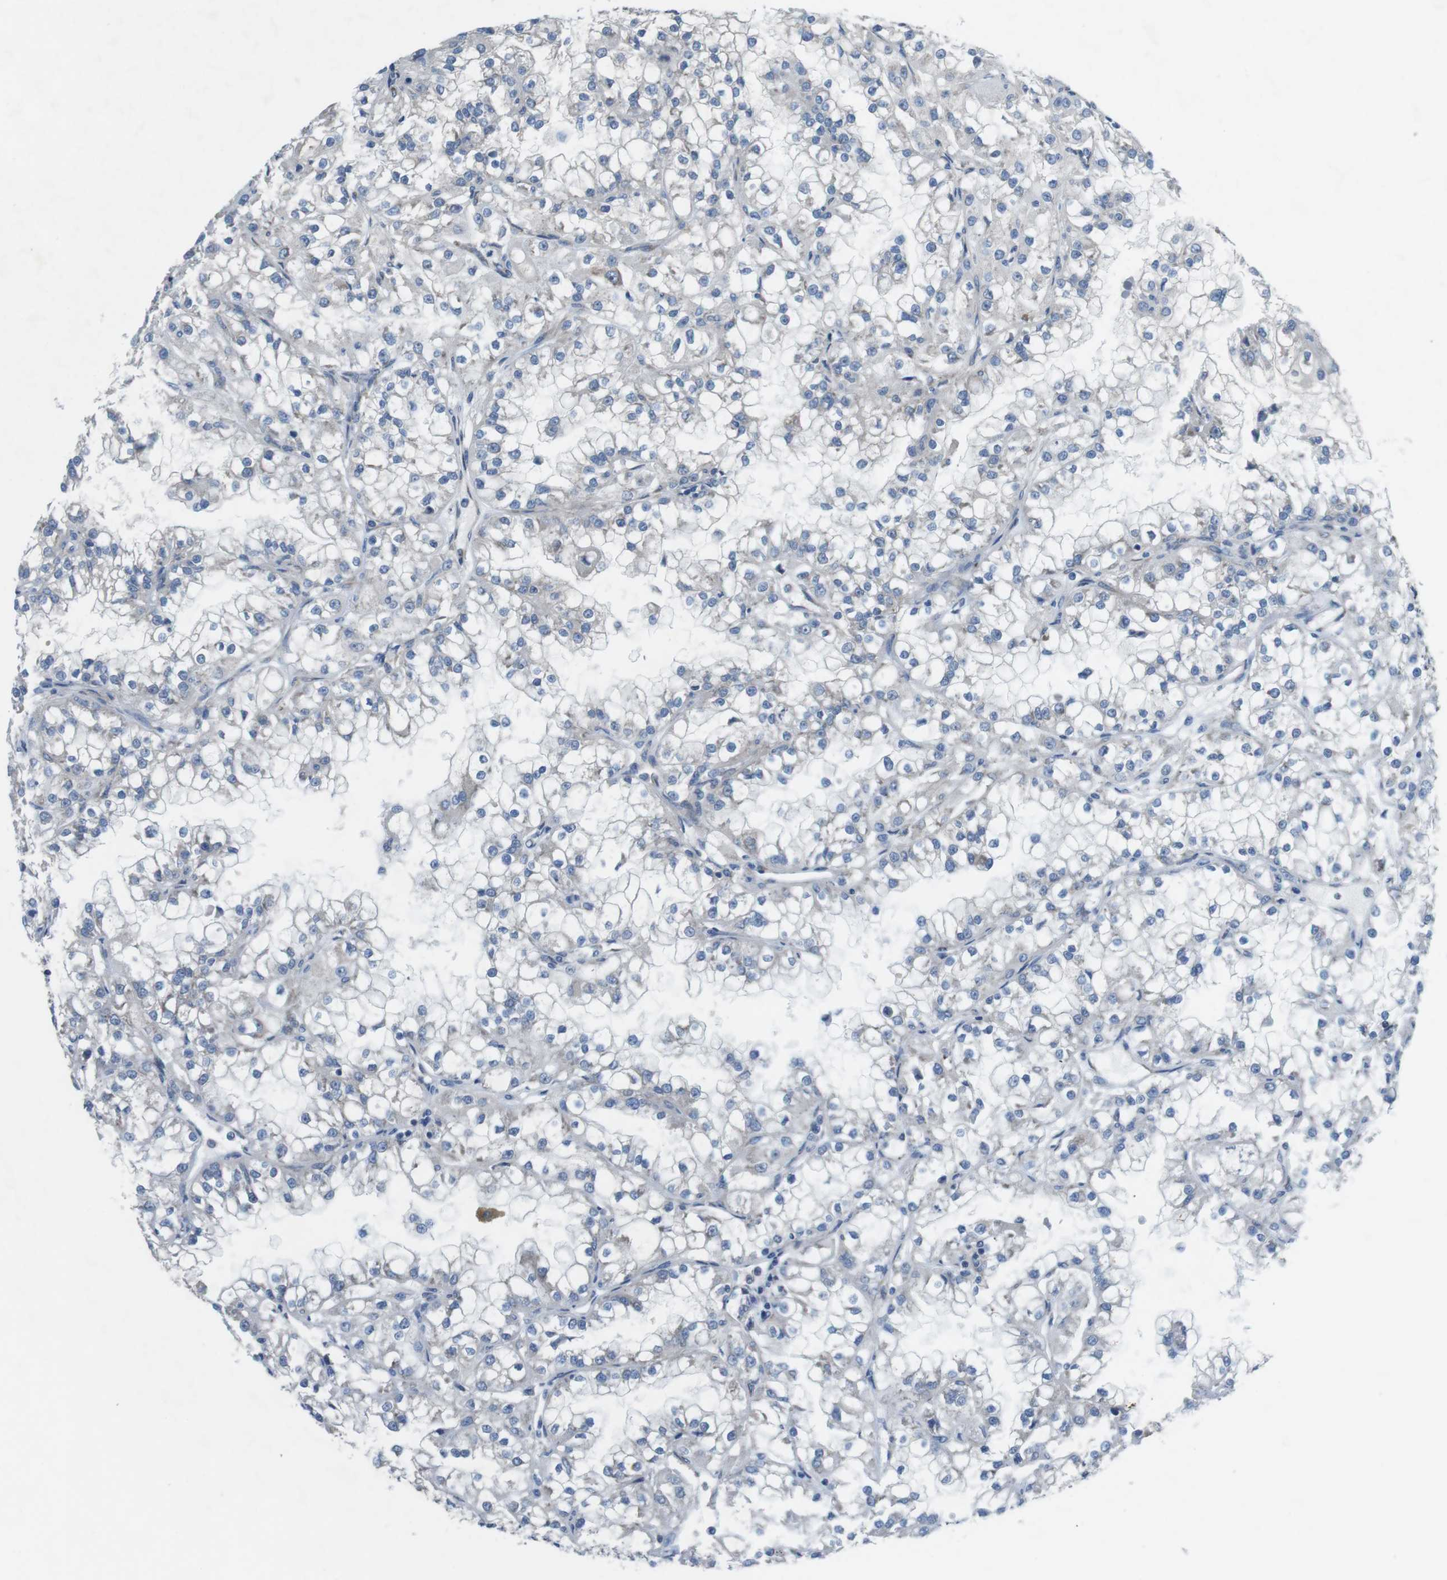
{"staining": {"intensity": "negative", "quantity": "none", "location": "none"}, "tissue": "renal cancer", "cell_type": "Tumor cells", "image_type": "cancer", "snomed": [{"axis": "morphology", "description": "Adenocarcinoma, NOS"}, {"axis": "topography", "description": "Kidney"}], "caption": "This is a histopathology image of immunohistochemistry staining of renal cancer, which shows no staining in tumor cells.", "gene": "DCLK1", "patient": {"sex": "female", "age": 52}}